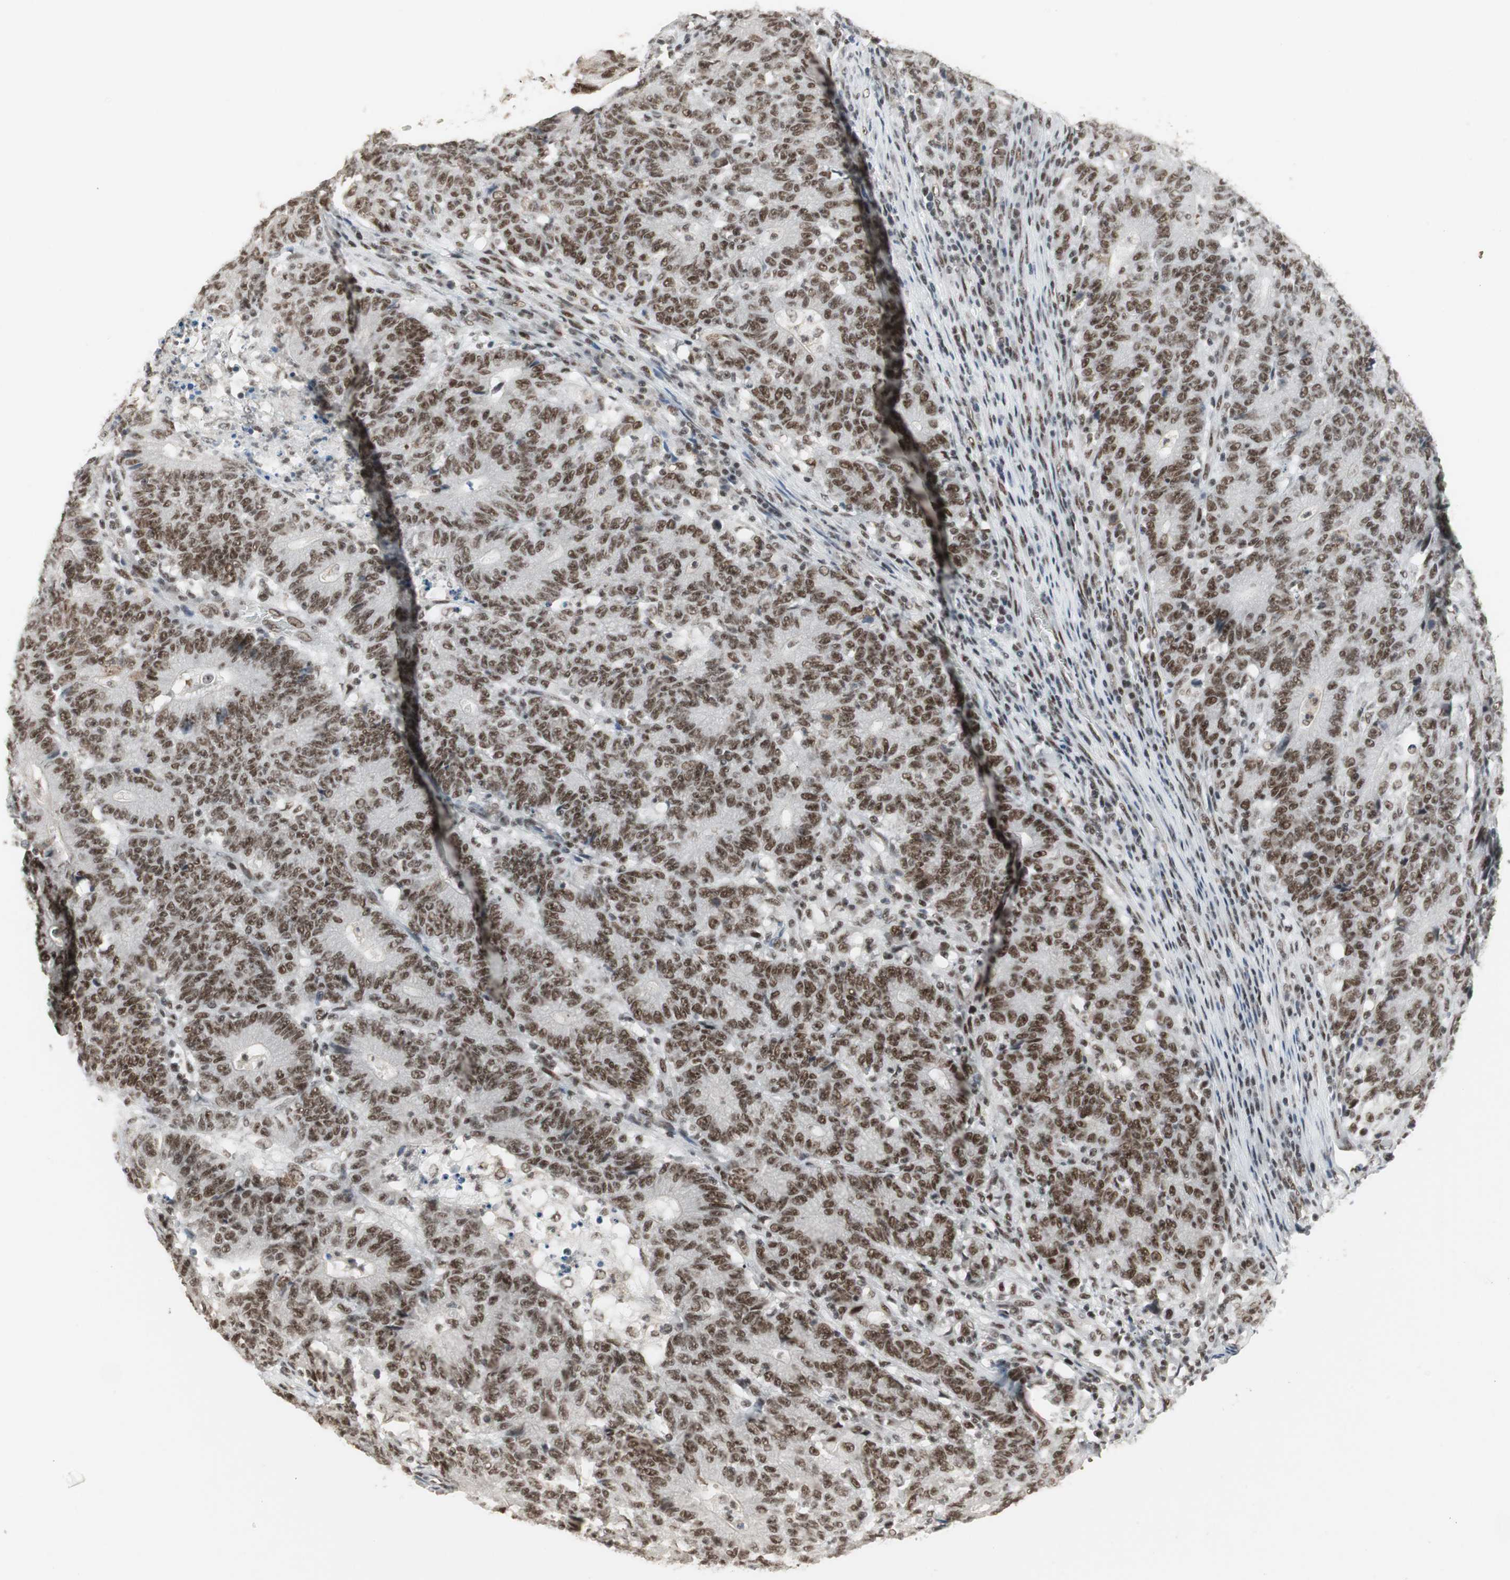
{"staining": {"intensity": "strong", "quantity": ">75%", "location": "nuclear"}, "tissue": "colorectal cancer", "cell_type": "Tumor cells", "image_type": "cancer", "snomed": [{"axis": "morphology", "description": "Normal tissue, NOS"}, {"axis": "morphology", "description": "Adenocarcinoma, NOS"}, {"axis": "topography", "description": "Colon"}], "caption": "Tumor cells demonstrate high levels of strong nuclear staining in approximately >75% of cells in human adenocarcinoma (colorectal).", "gene": "RTF1", "patient": {"sex": "female", "age": 75}}